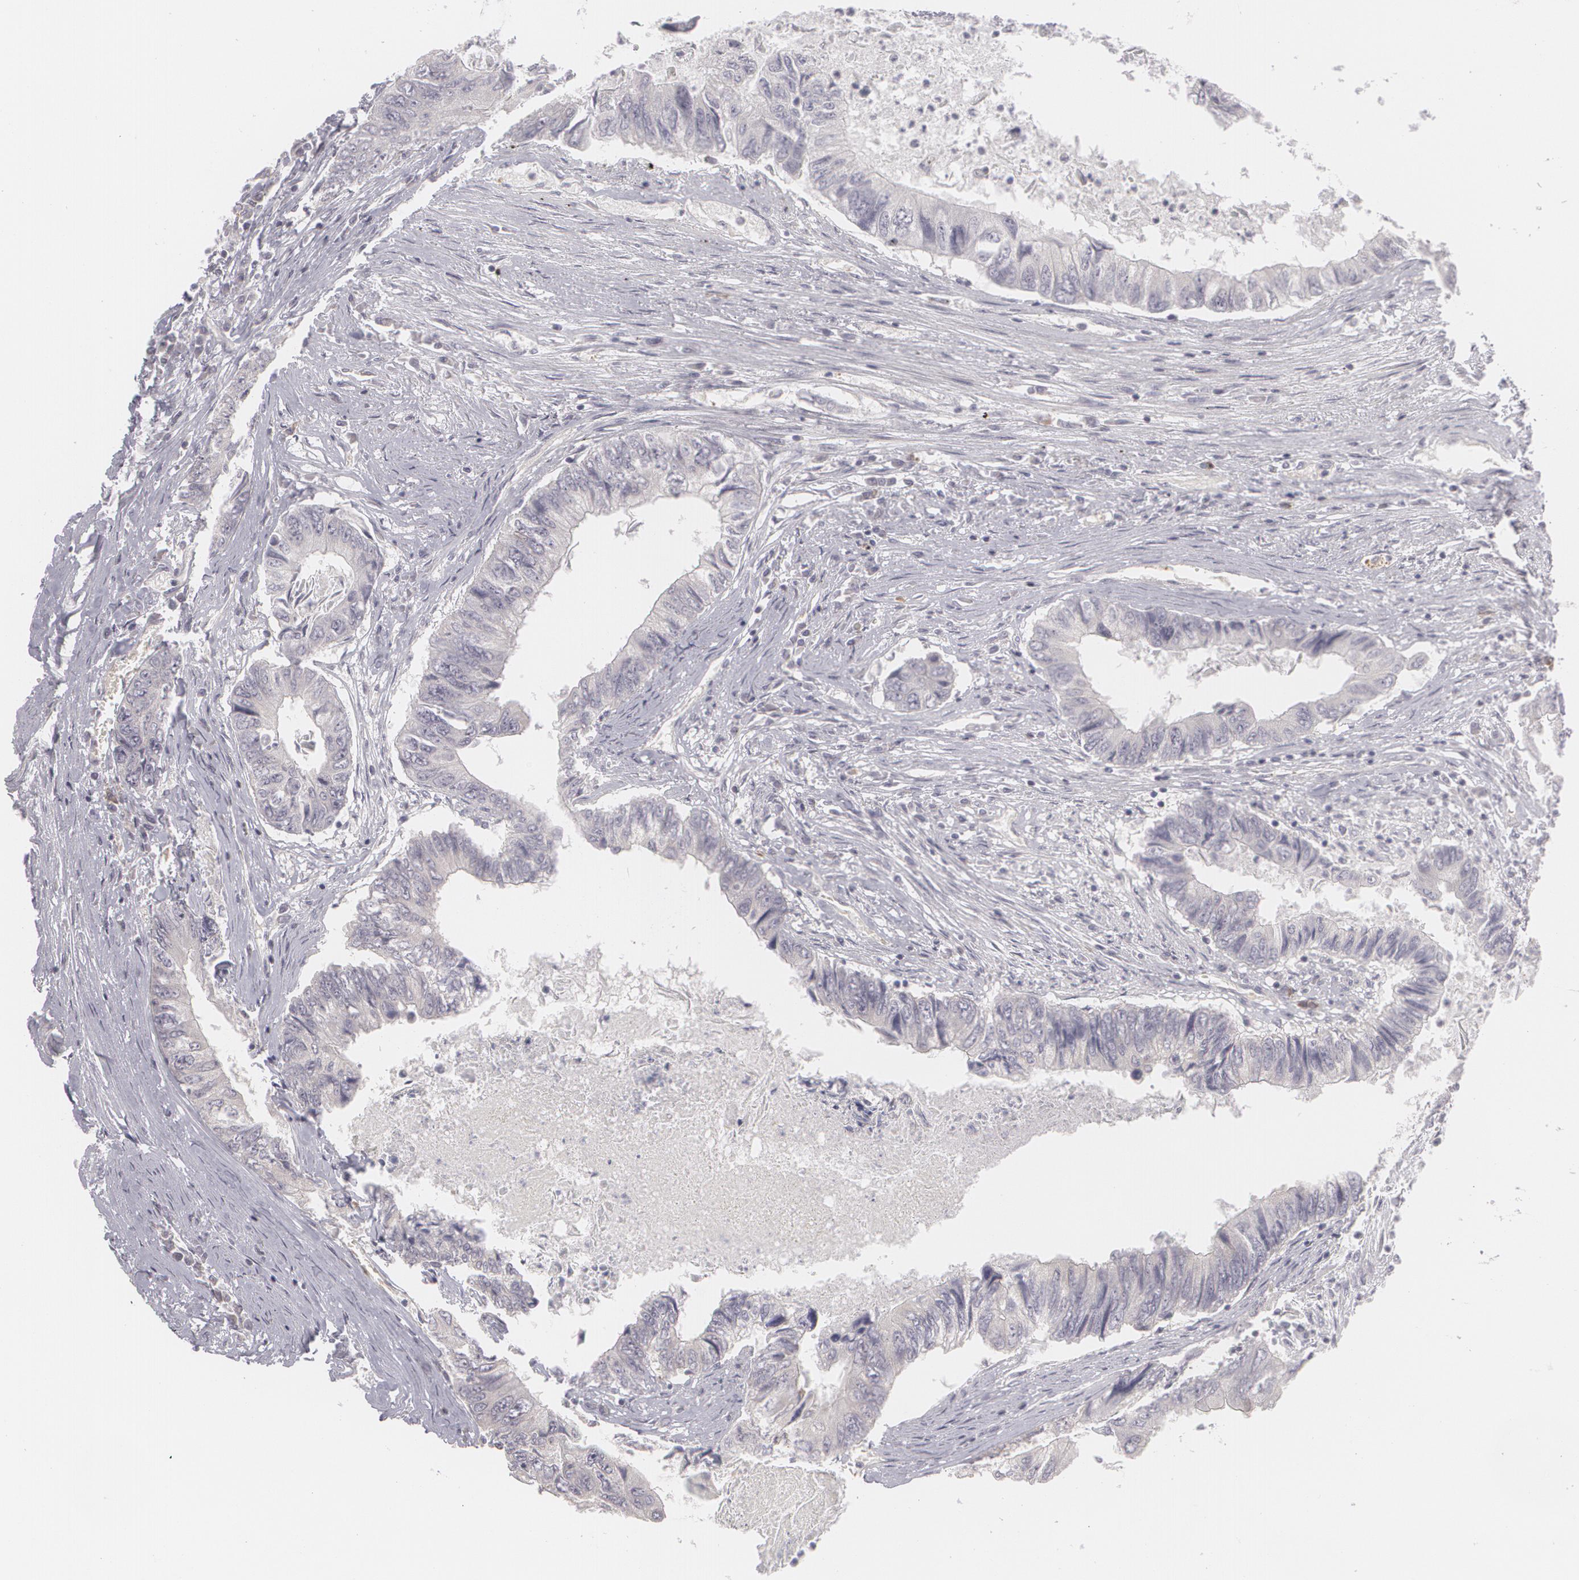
{"staining": {"intensity": "negative", "quantity": "none", "location": "none"}, "tissue": "colorectal cancer", "cell_type": "Tumor cells", "image_type": "cancer", "snomed": [{"axis": "morphology", "description": "Adenocarcinoma, NOS"}, {"axis": "topography", "description": "Rectum"}], "caption": "DAB immunohistochemical staining of adenocarcinoma (colorectal) demonstrates no significant staining in tumor cells. (Stains: DAB (3,3'-diaminobenzidine) IHC with hematoxylin counter stain, Microscopy: brightfield microscopy at high magnification).", "gene": "ZBTB16", "patient": {"sex": "female", "age": 82}}